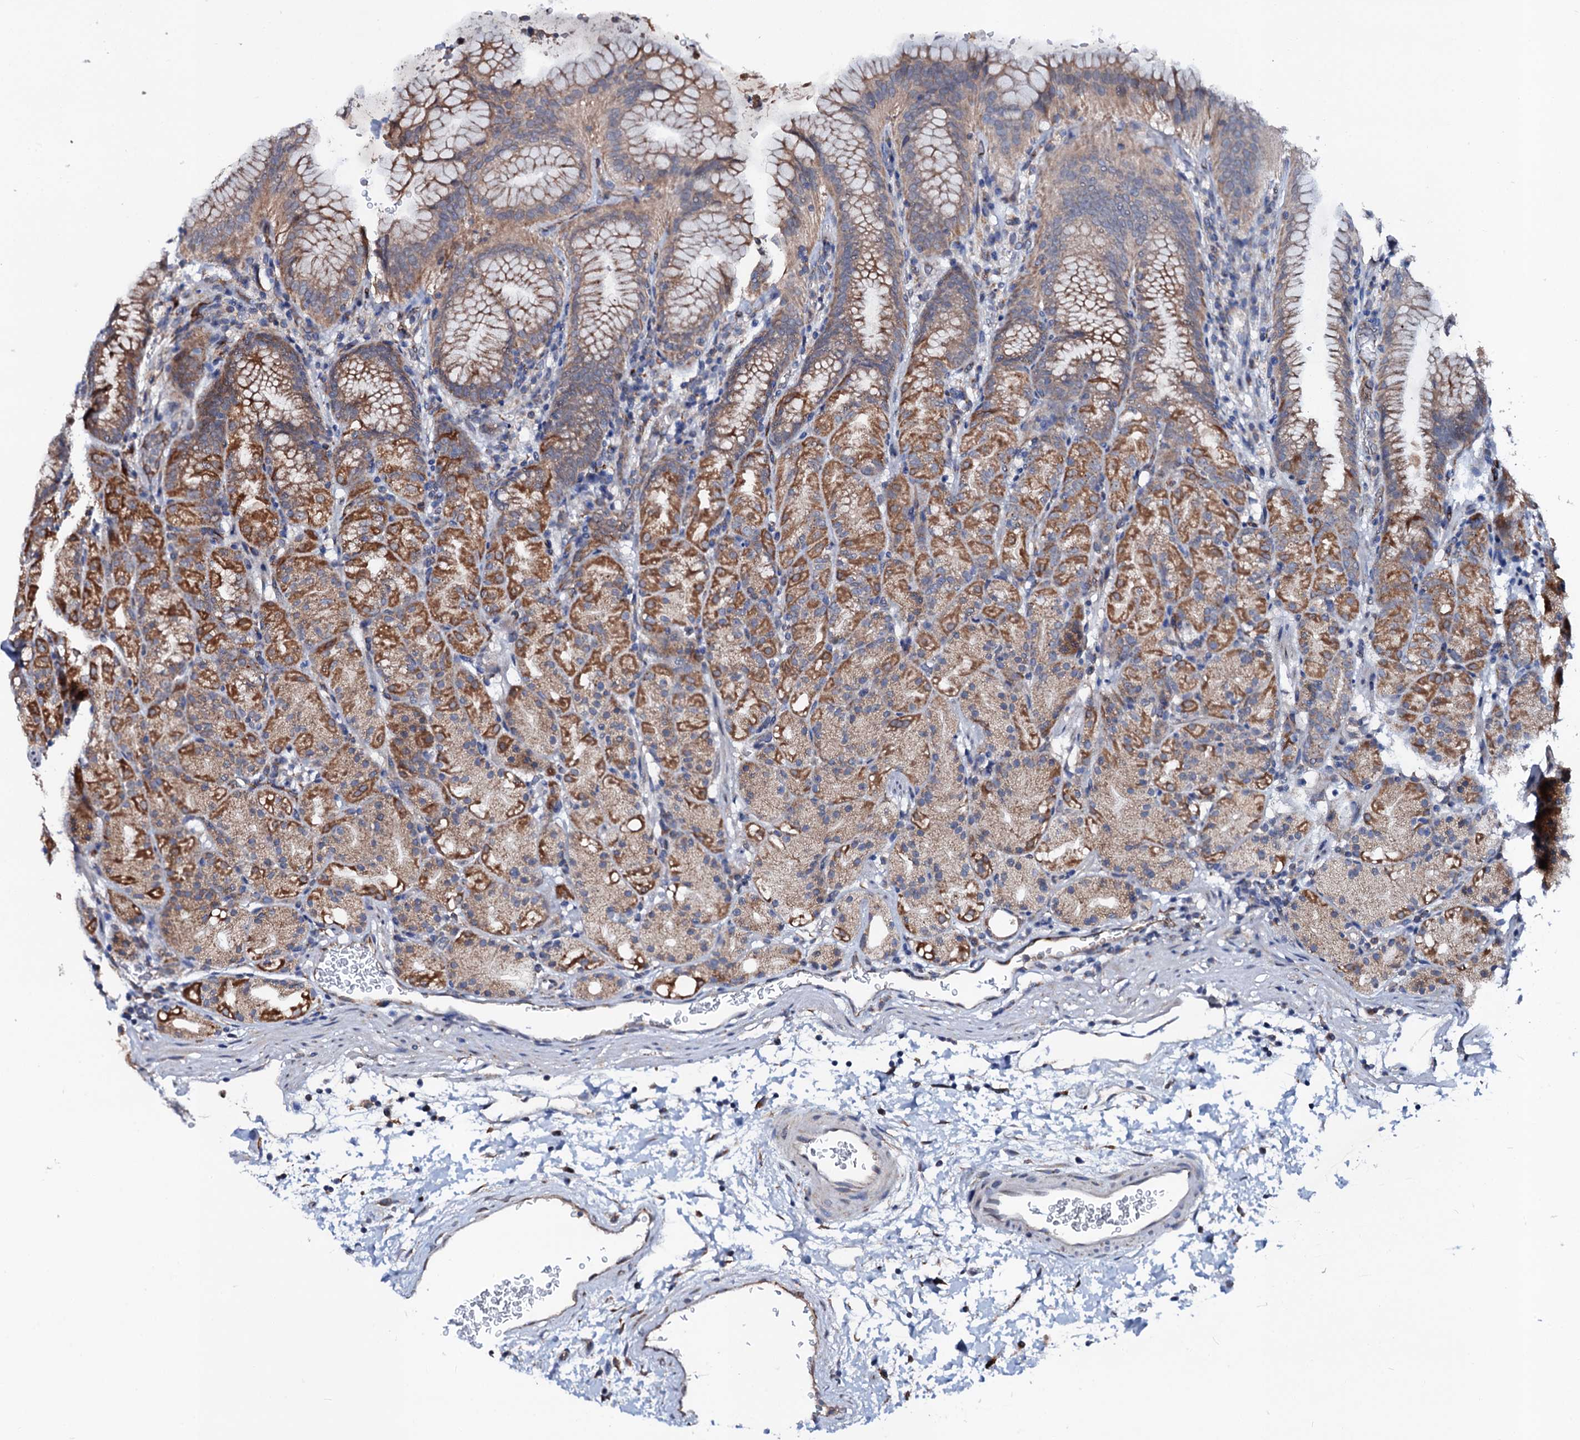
{"staining": {"intensity": "moderate", "quantity": "25%-75%", "location": "cytoplasmic/membranous"}, "tissue": "stomach", "cell_type": "Glandular cells", "image_type": "normal", "snomed": [{"axis": "morphology", "description": "Normal tissue, NOS"}, {"axis": "topography", "description": "Stomach, upper"}], "caption": "Benign stomach displays moderate cytoplasmic/membranous expression in approximately 25%-75% of glandular cells.", "gene": "UBE3C", "patient": {"sex": "male", "age": 48}}